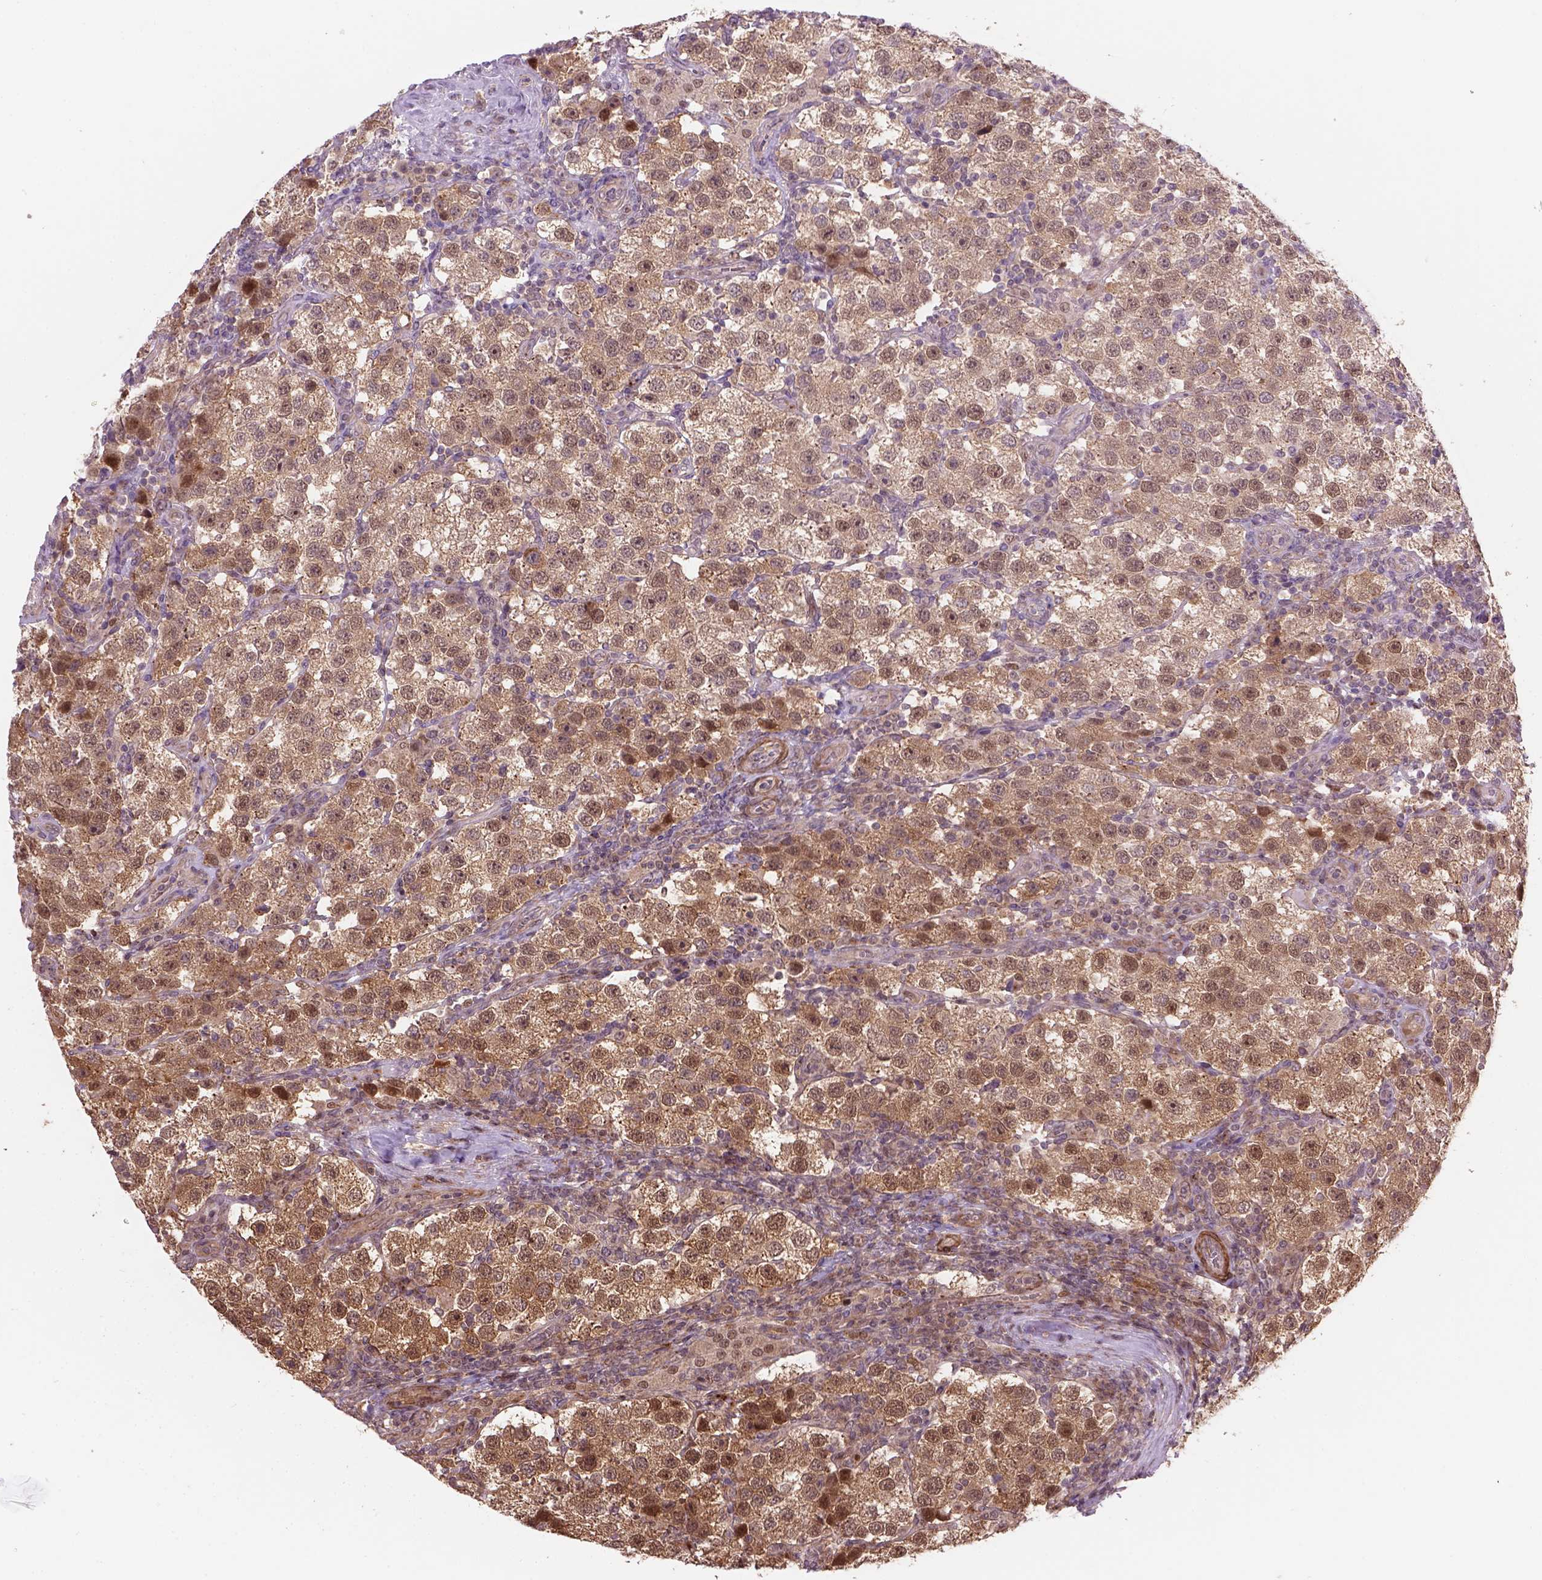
{"staining": {"intensity": "moderate", "quantity": "25%-75%", "location": "cytoplasmic/membranous,nuclear"}, "tissue": "testis cancer", "cell_type": "Tumor cells", "image_type": "cancer", "snomed": [{"axis": "morphology", "description": "Seminoma, NOS"}, {"axis": "topography", "description": "Testis"}], "caption": "This is a histology image of IHC staining of testis cancer, which shows moderate positivity in the cytoplasmic/membranous and nuclear of tumor cells.", "gene": "PSMD11", "patient": {"sex": "male", "age": 37}}